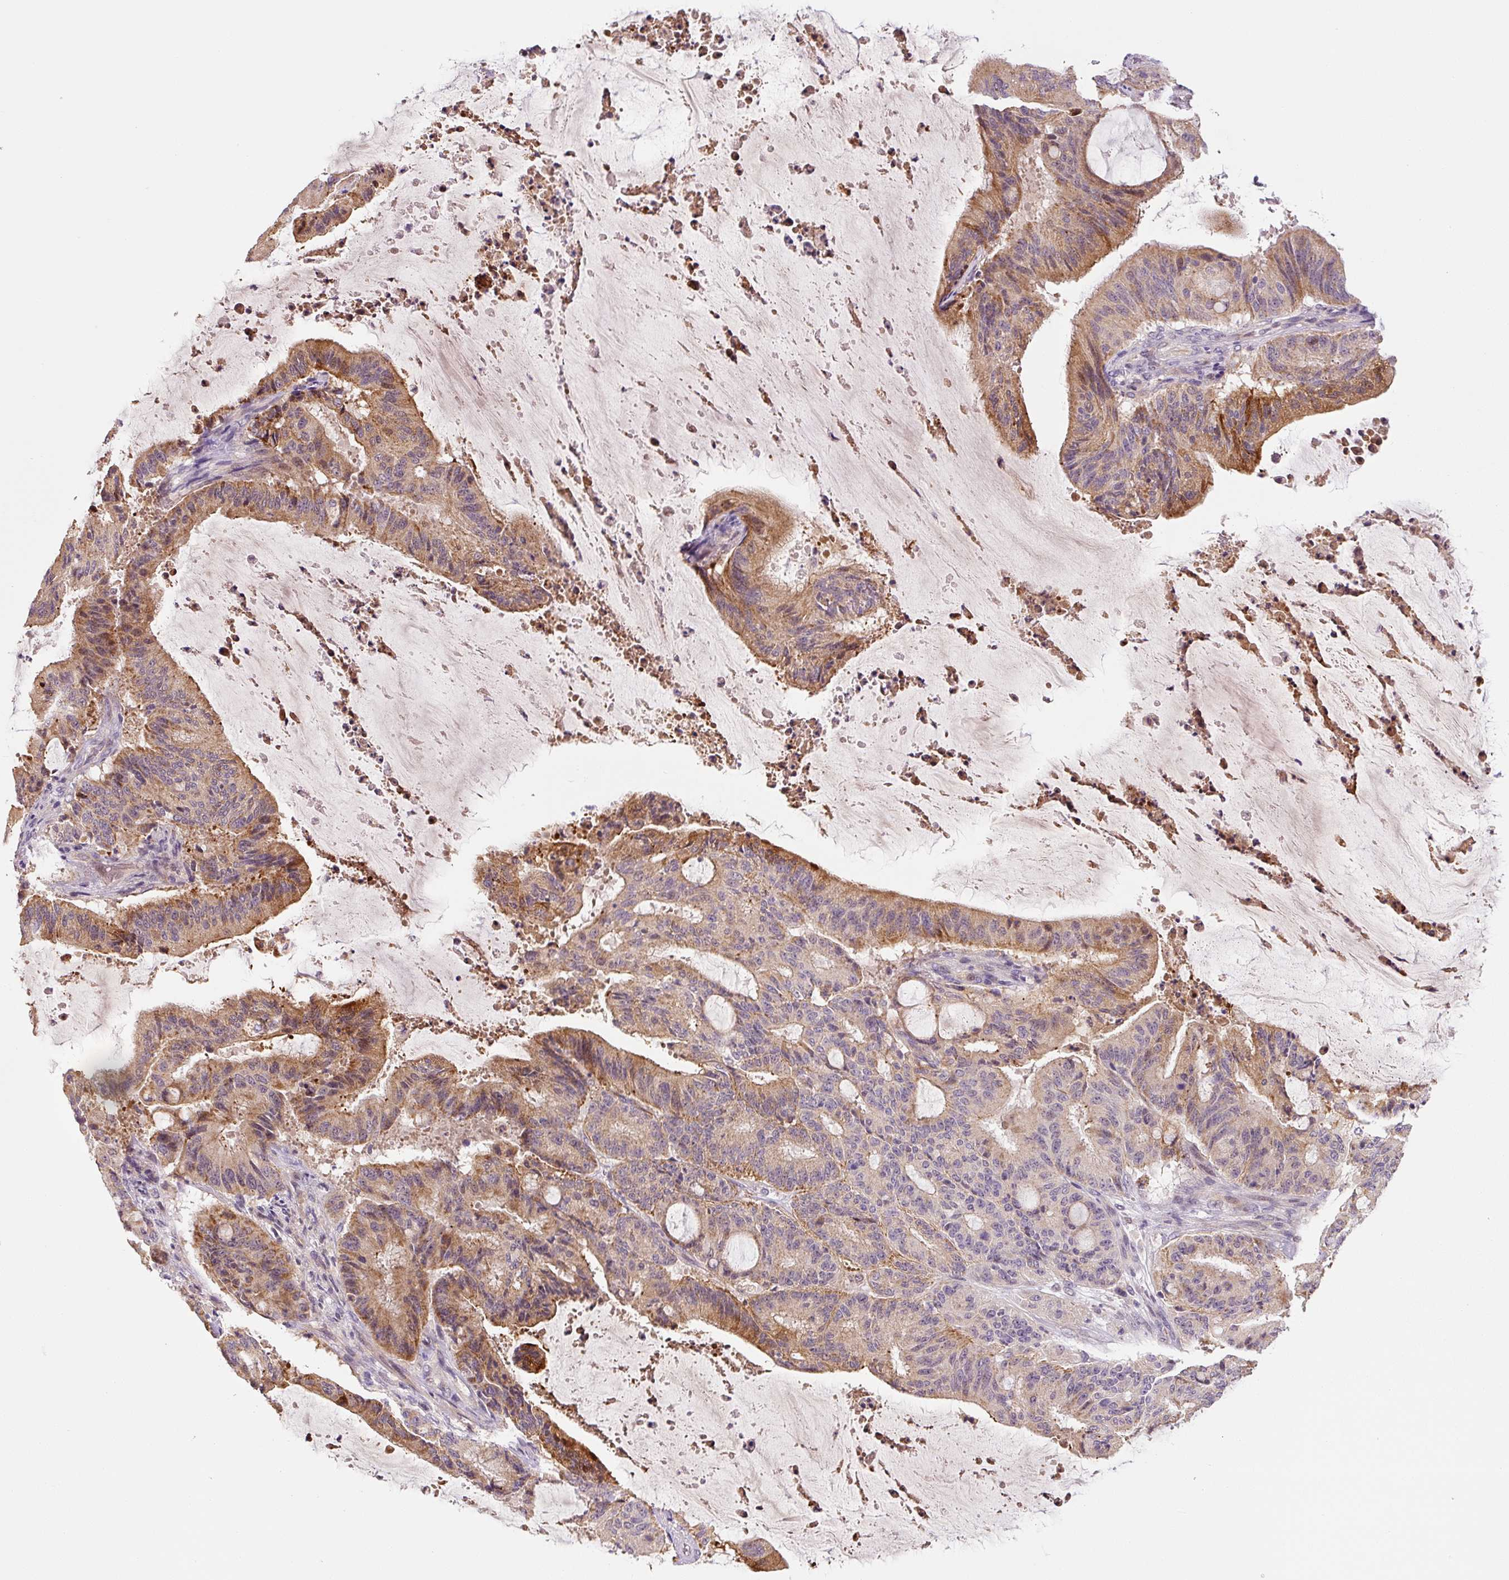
{"staining": {"intensity": "moderate", "quantity": ">75%", "location": "cytoplasmic/membranous"}, "tissue": "liver cancer", "cell_type": "Tumor cells", "image_type": "cancer", "snomed": [{"axis": "morphology", "description": "Normal tissue, NOS"}, {"axis": "morphology", "description": "Cholangiocarcinoma"}, {"axis": "topography", "description": "Liver"}, {"axis": "topography", "description": "Peripheral nerve tissue"}], "caption": "IHC of liver cancer displays medium levels of moderate cytoplasmic/membranous staining in approximately >75% of tumor cells.", "gene": "PRKAA2", "patient": {"sex": "female", "age": 73}}